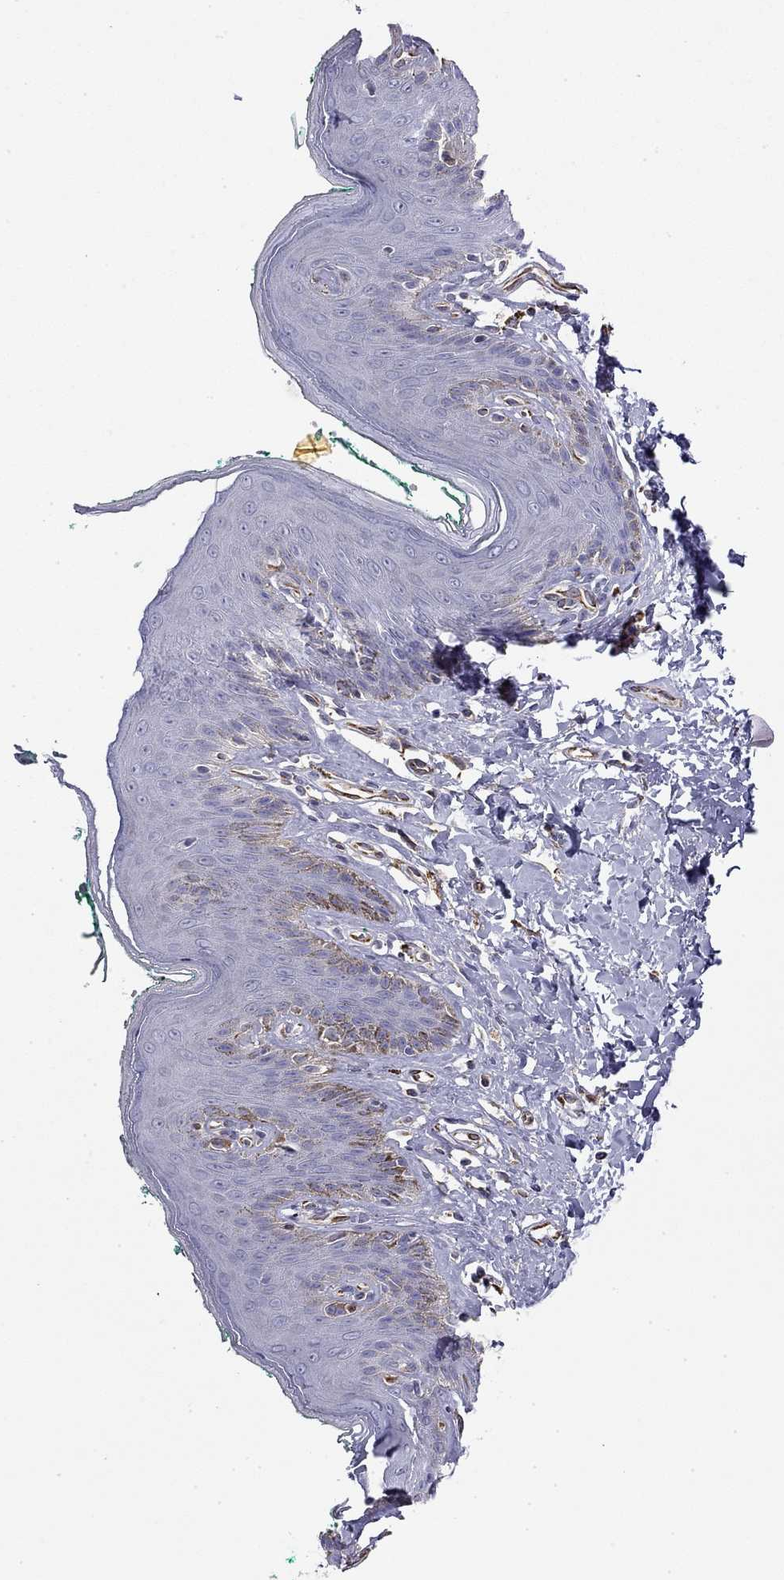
{"staining": {"intensity": "negative", "quantity": "none", "location": "none"}, "tissue": "skin", "cell_type": "Epidermal cells", "image_type": "normal", "snomed": [{"axis": "morphology", "description": "Normal tissue, NOS"}, {"axis": "topography", "description": "Vulva"}], "caption": "Immunohistochemical staining of unremarkable skin reveals no significant staining in epidermal cells. (DAB IHC, high magnification).", "gene": "RTL1", "patient": {"sex": "female", "age": 66}}